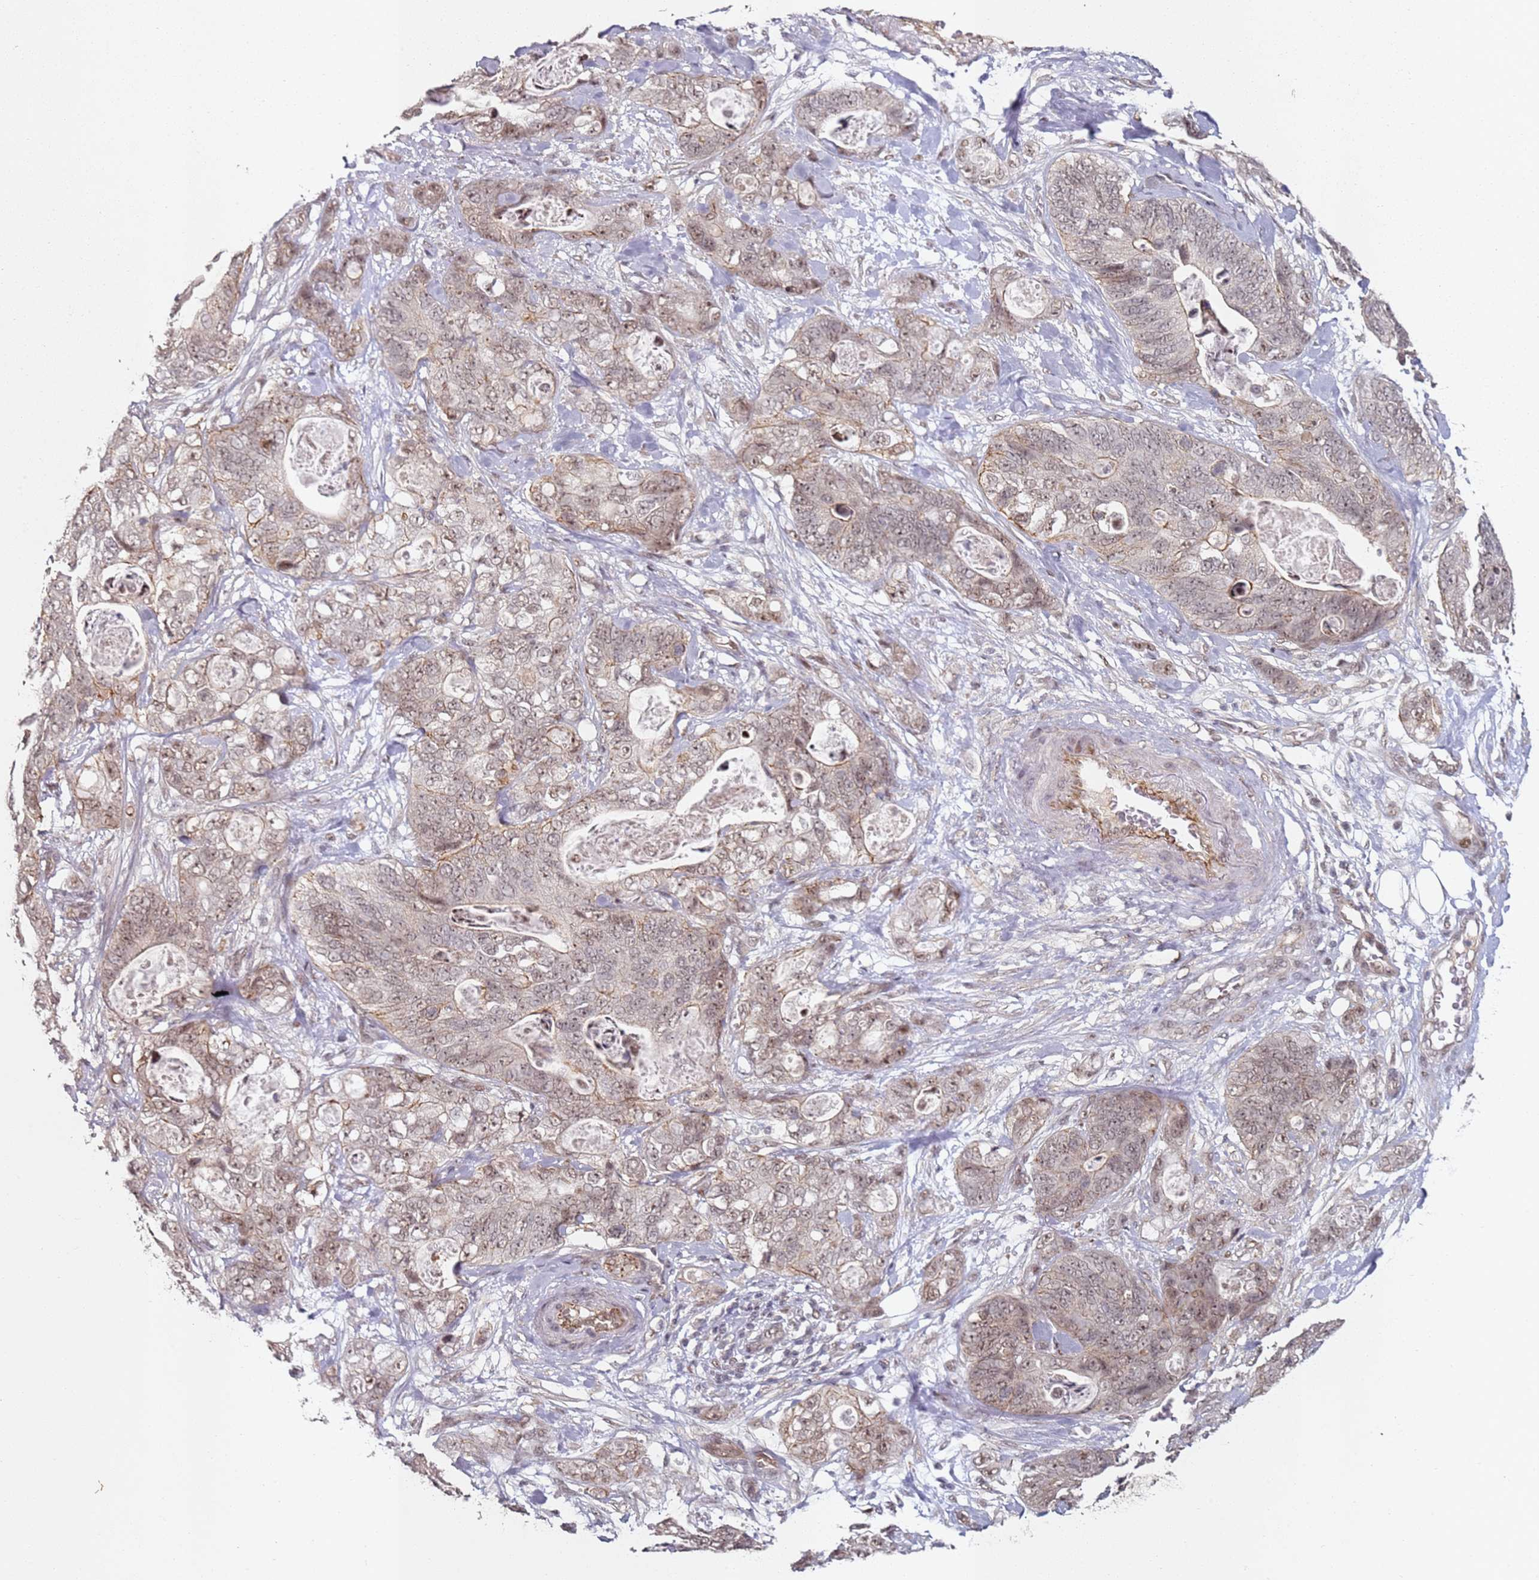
{"staining": {"intensity": "weak", "quantity": ">75%", "location": "nuclear"}, "tissue": "stomach cancer", "cell_type": "Tumor cells", "image_type": "cancer", "snomed": [{"axis": "morphology", "description": "Normal tissue, NOS"}, {"axis": "morphology", "description": "Adenocarcinoma, NOS"}, {"axis": "topography", "description": "Stomach"}], "caption": "Stomach cancer (adenocarcinoma) stained for a protein reveals weak nuclear positivity in tumor cells. The protein of interest is stained brown, and the nuclei are stained in blue (DAB (3,3'-diaminobenzidine) IHC with brightfield microscopy, high magnification).", "gene": "ATF6B", "patient": {"sex": "female", "age": 89}}